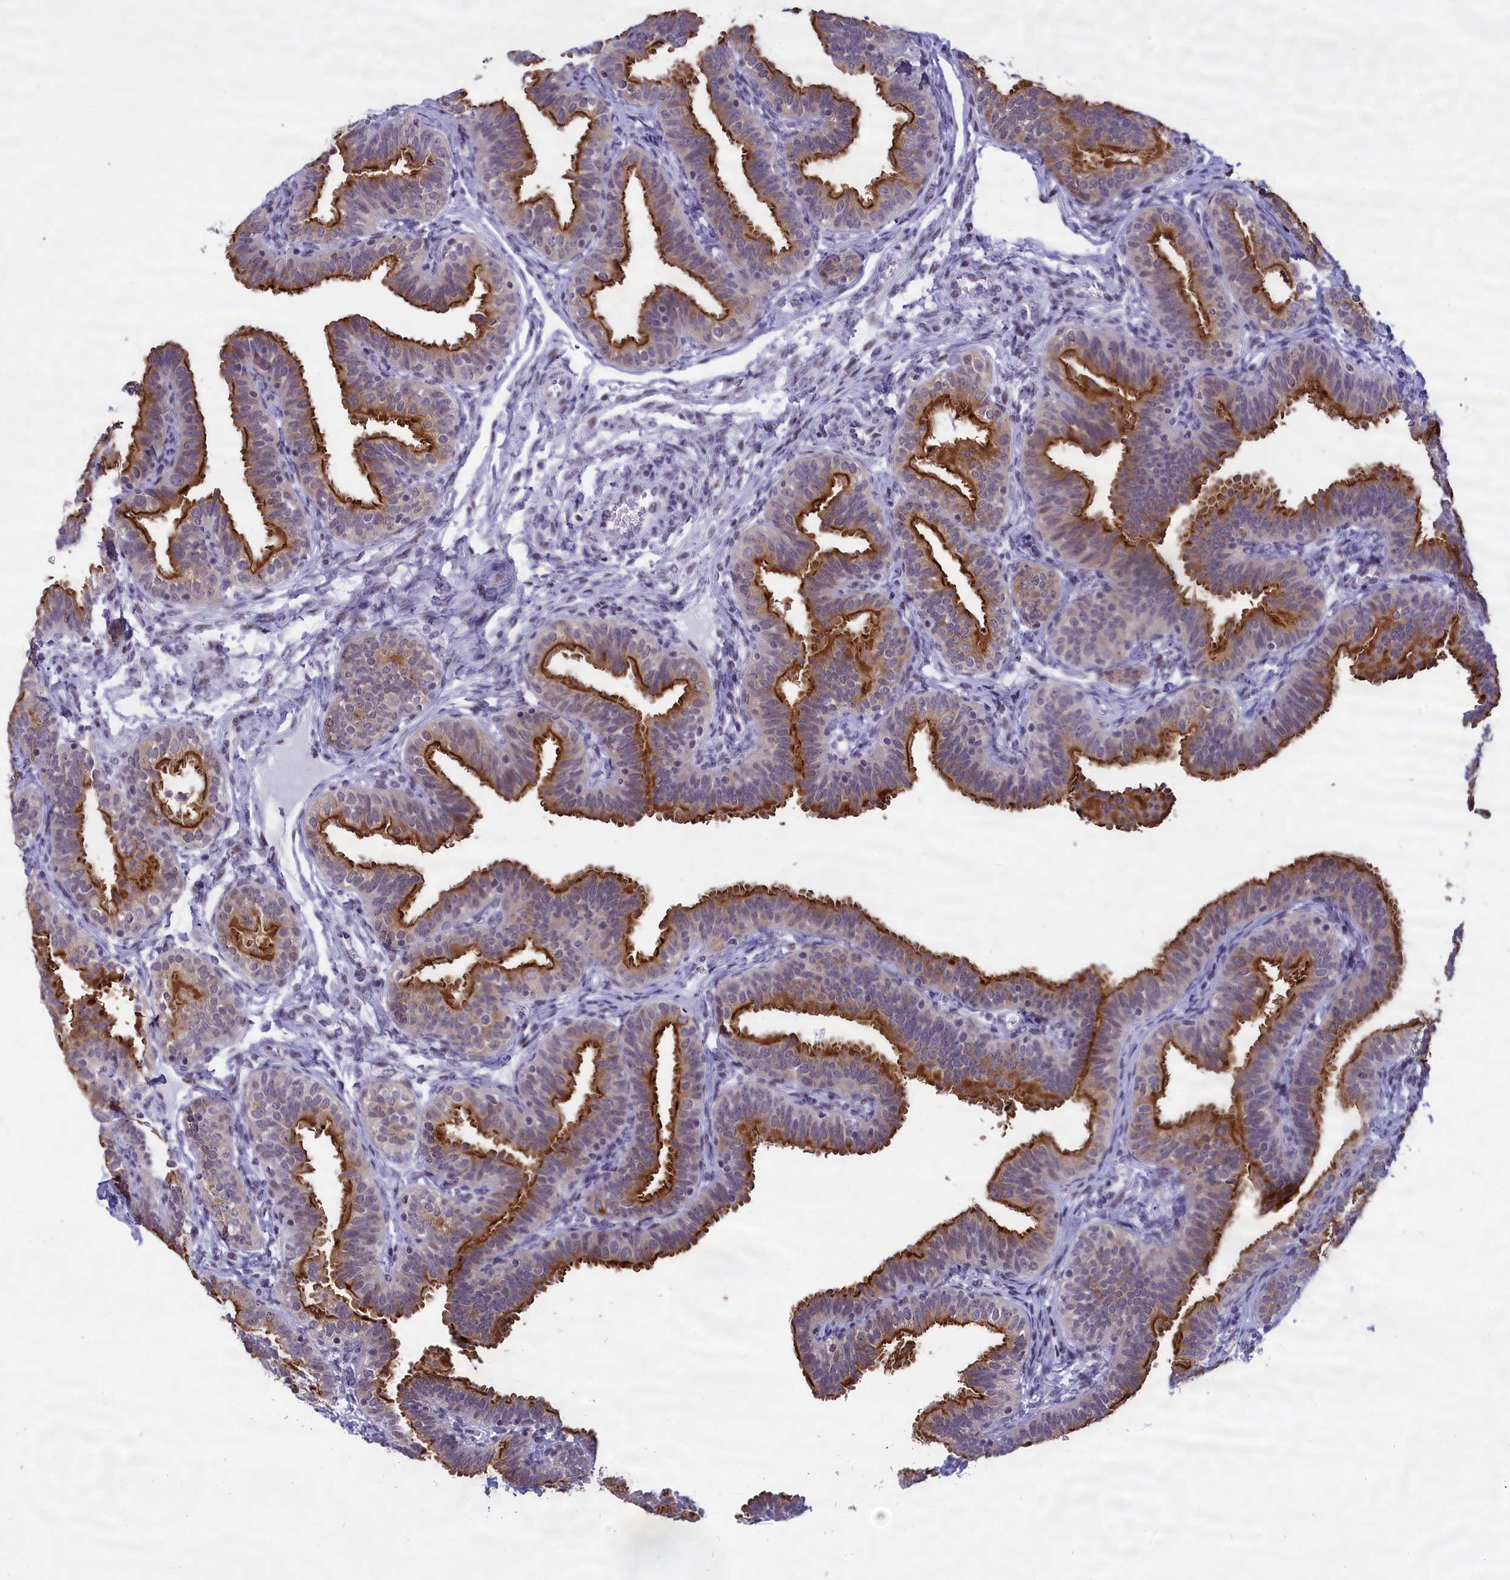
{"staining": {"intensity": "strong", "quantity": "25%-75%", "location": "cytoplasmic/membranous"}, "tissue": "fallopian tube", "cell_type": "Glandular cells", "image_type": "normal", "snomed": [{"axis": "morphology", "description": "Normal tissue, NOS"}, {"axis": "topography", "description": "Fallopian tube"}], "caption": "Protein expression analysis of unremarkable human fallopian tube reveals strong cytoplasmic/membranous positivity in approximately 25%-75% of glandular cells. (Stains: DAB in brown, nuclei in blue, Microscopy: brightfield microscopy at high magnification).", "gene": "SPIRE2", "patient": {"sex": "female", "age": 35}}